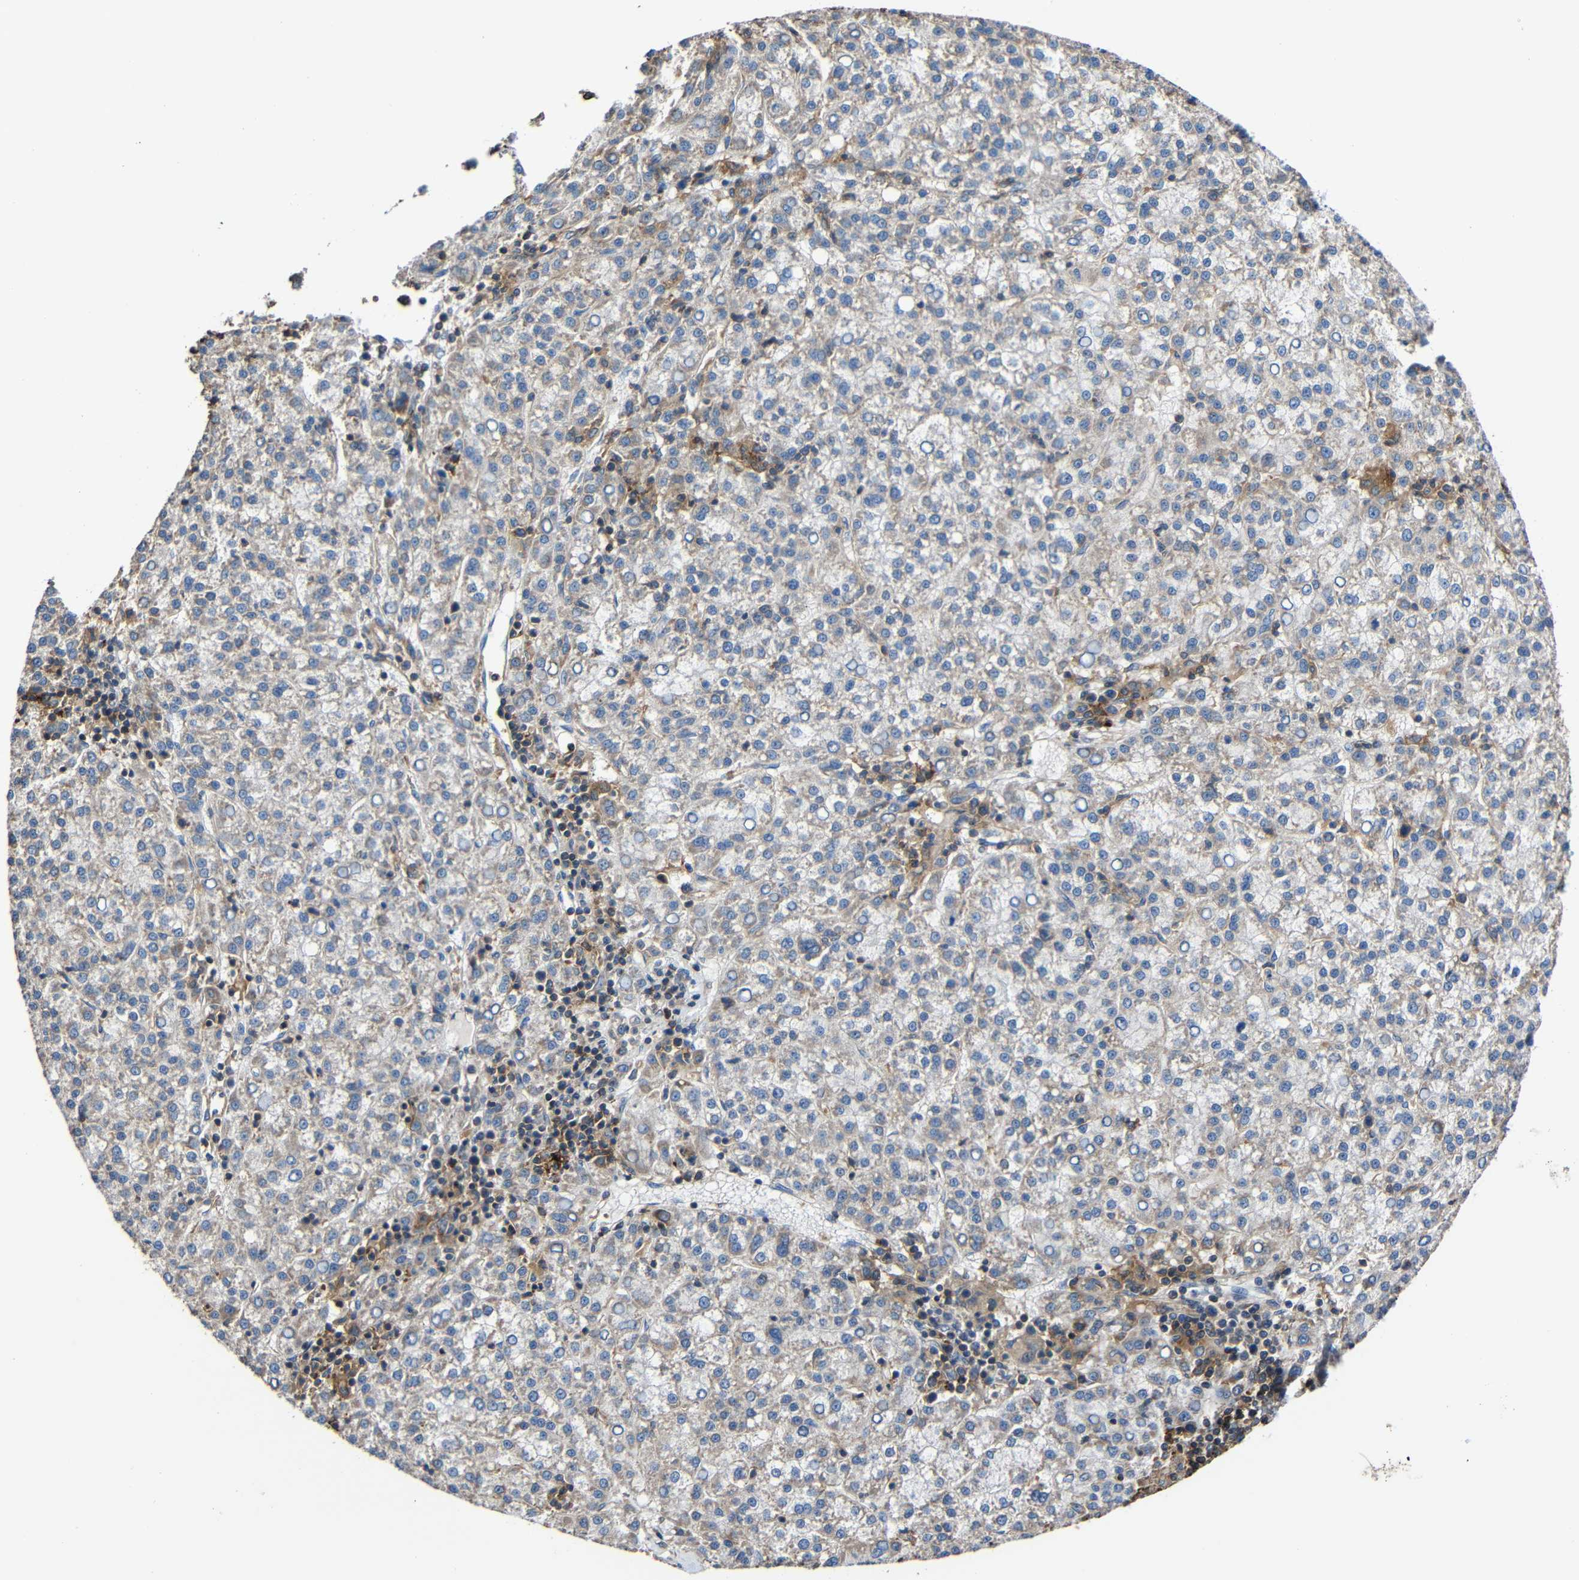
{"staining": {"intensity": "weak", "quantity": "<25%", "location": "cytoplasmic/membranous"}, "tissue": "liver cancer", "cell_type": "Tumor cells", "image_type": "cancer", "snomed": [{"axis": "morphology", "description": "Carcinoma, Hepatocellular, NOS"}, {"axis": "topography", "description": "Liver"}], "caption": "IHC image of neoplastic tissue: human hepatocellular carcinoma (liver) stained with DAB (3,3'-diaminobenzidine) reveals no significant protein staining in tumor cells.", "gene": "RHOT2", "patient": {"sex": "female", "age": 58}}